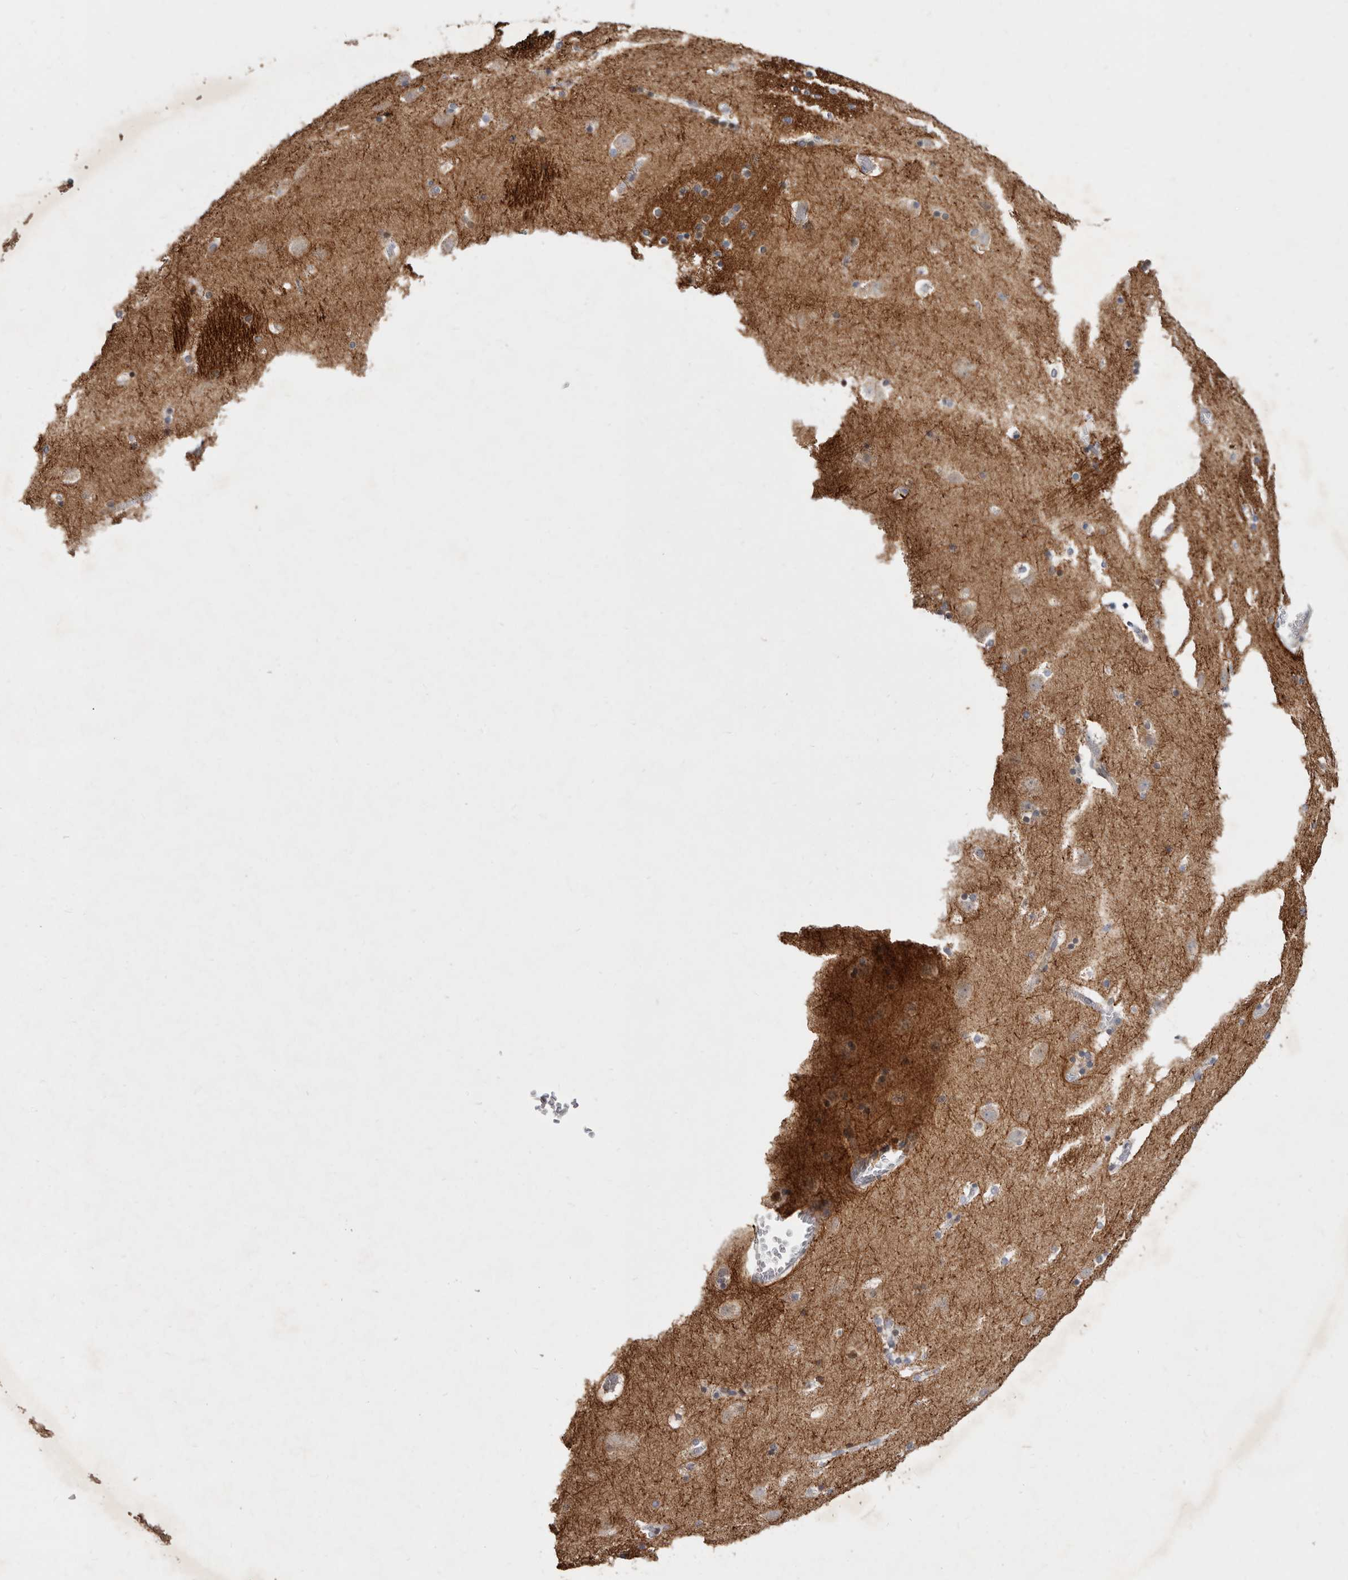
{"staining": {"intensity": "negative", "quantity": "none", "location": "none"}, "tissue": "caudate", "cell_type": "Glial cells", "image_type": "normal", "snomed": [{"axis": "morphology", "description": "Normal tissue, NOS"}, {"axis": "topography", "description": "Lateral ventricle wall"}], "caption": "A high-resolution photomicrograph shows IHC staining of unremarkable caudate, which displays no significant expression in glial cells.", "gene": "TIMM17B", "patient": {"sex": "male", "age": 45}}